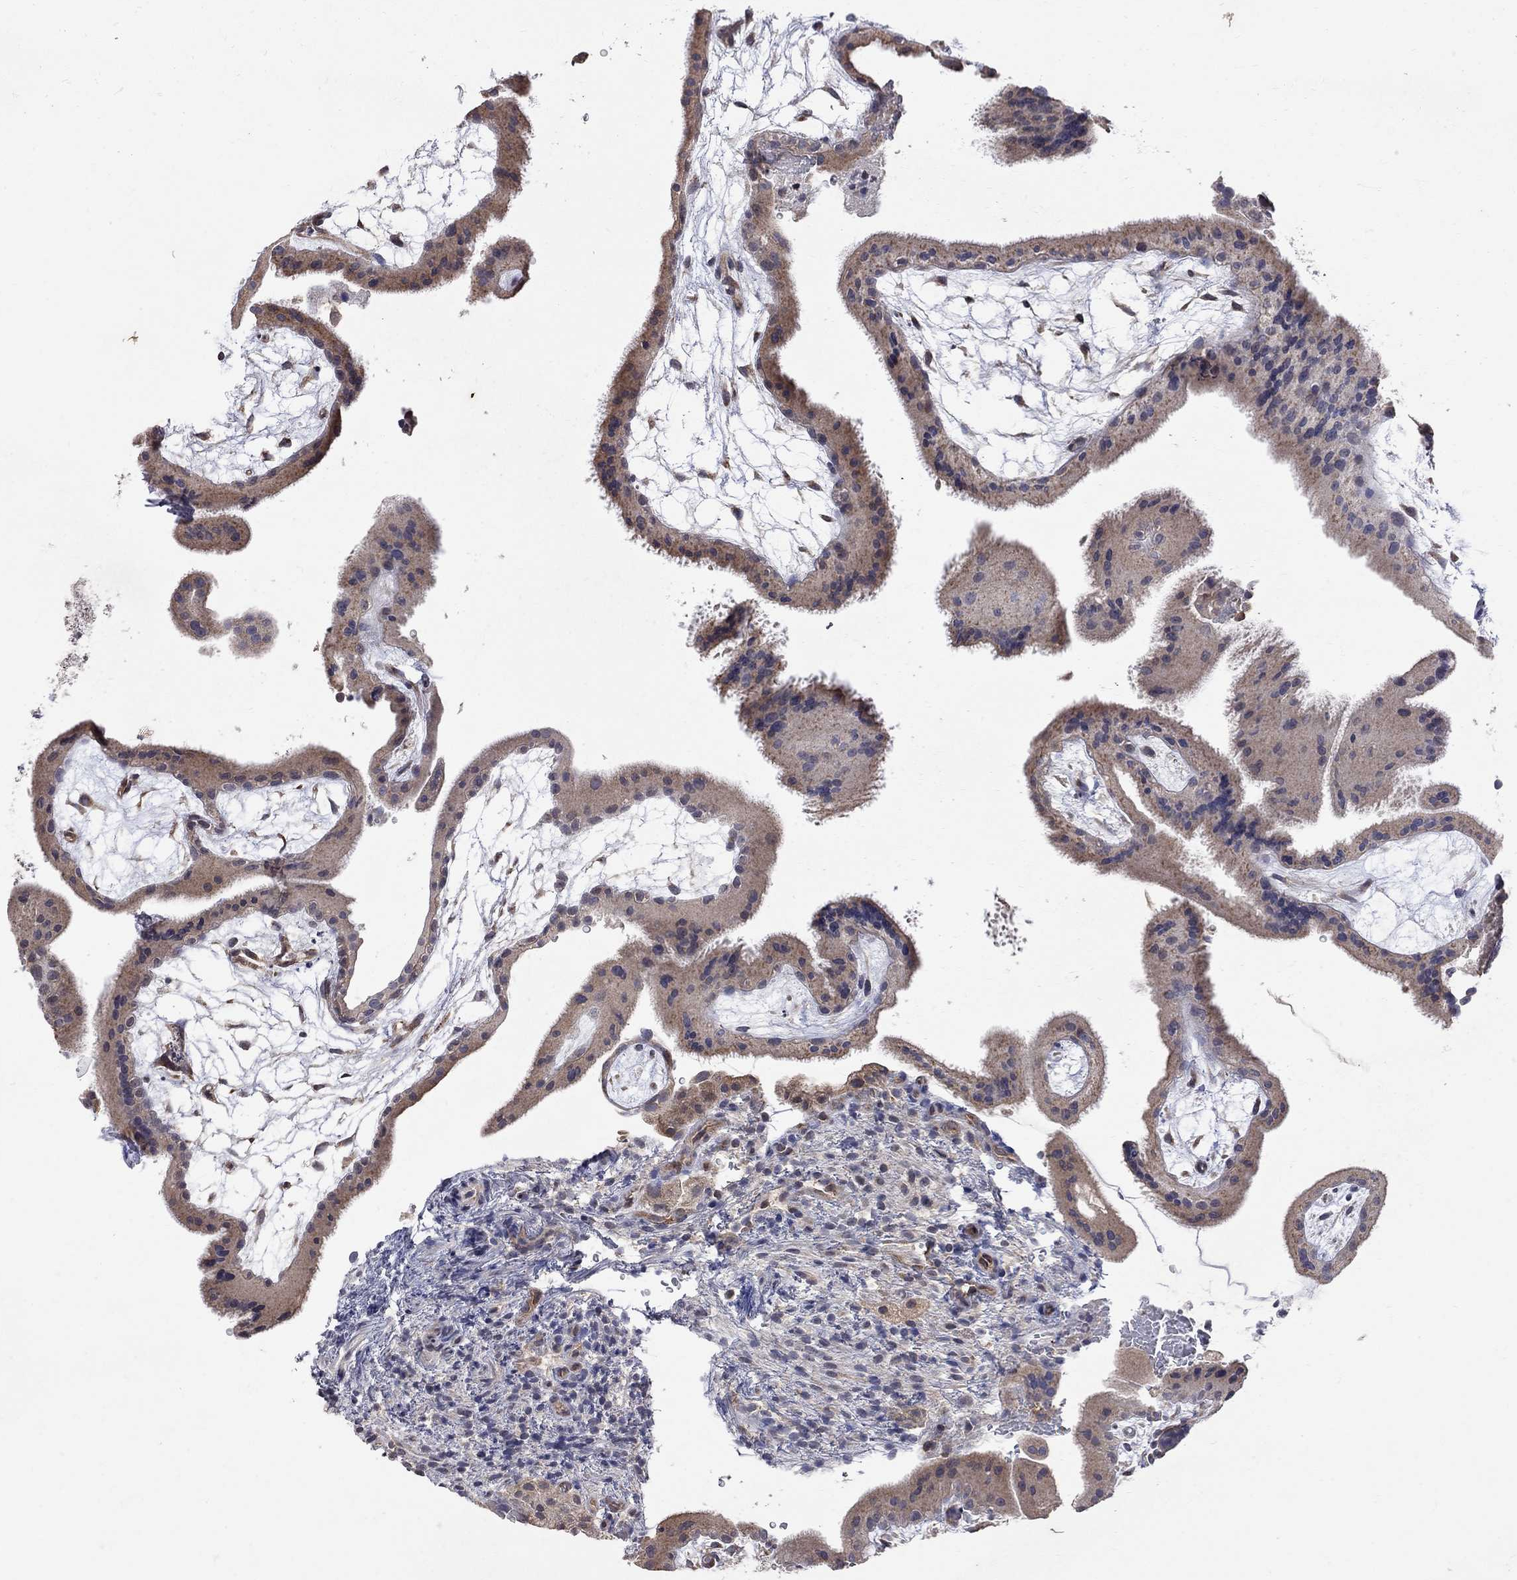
{"staining": {"intensity": "negative", "quantity": "none", "location": "none"}, "tissue": "placenta", "cell_type": "Decidual cells", "image_type": "normal", "snomed": [{"axis": "morphology", "description": "Normal tissue, NOS"}, {"axis": "topography", "description": "Placenta"}], "caption": "Immunohistochemical staining of benign human placenta exhibits no significant expression in decidual cells. The staining is performed using DAB brown chromogen with nuclei counter-stained in using hematoxylin.", "gene": "ABI3", "patient": {"sex": "female", "age": 19}}